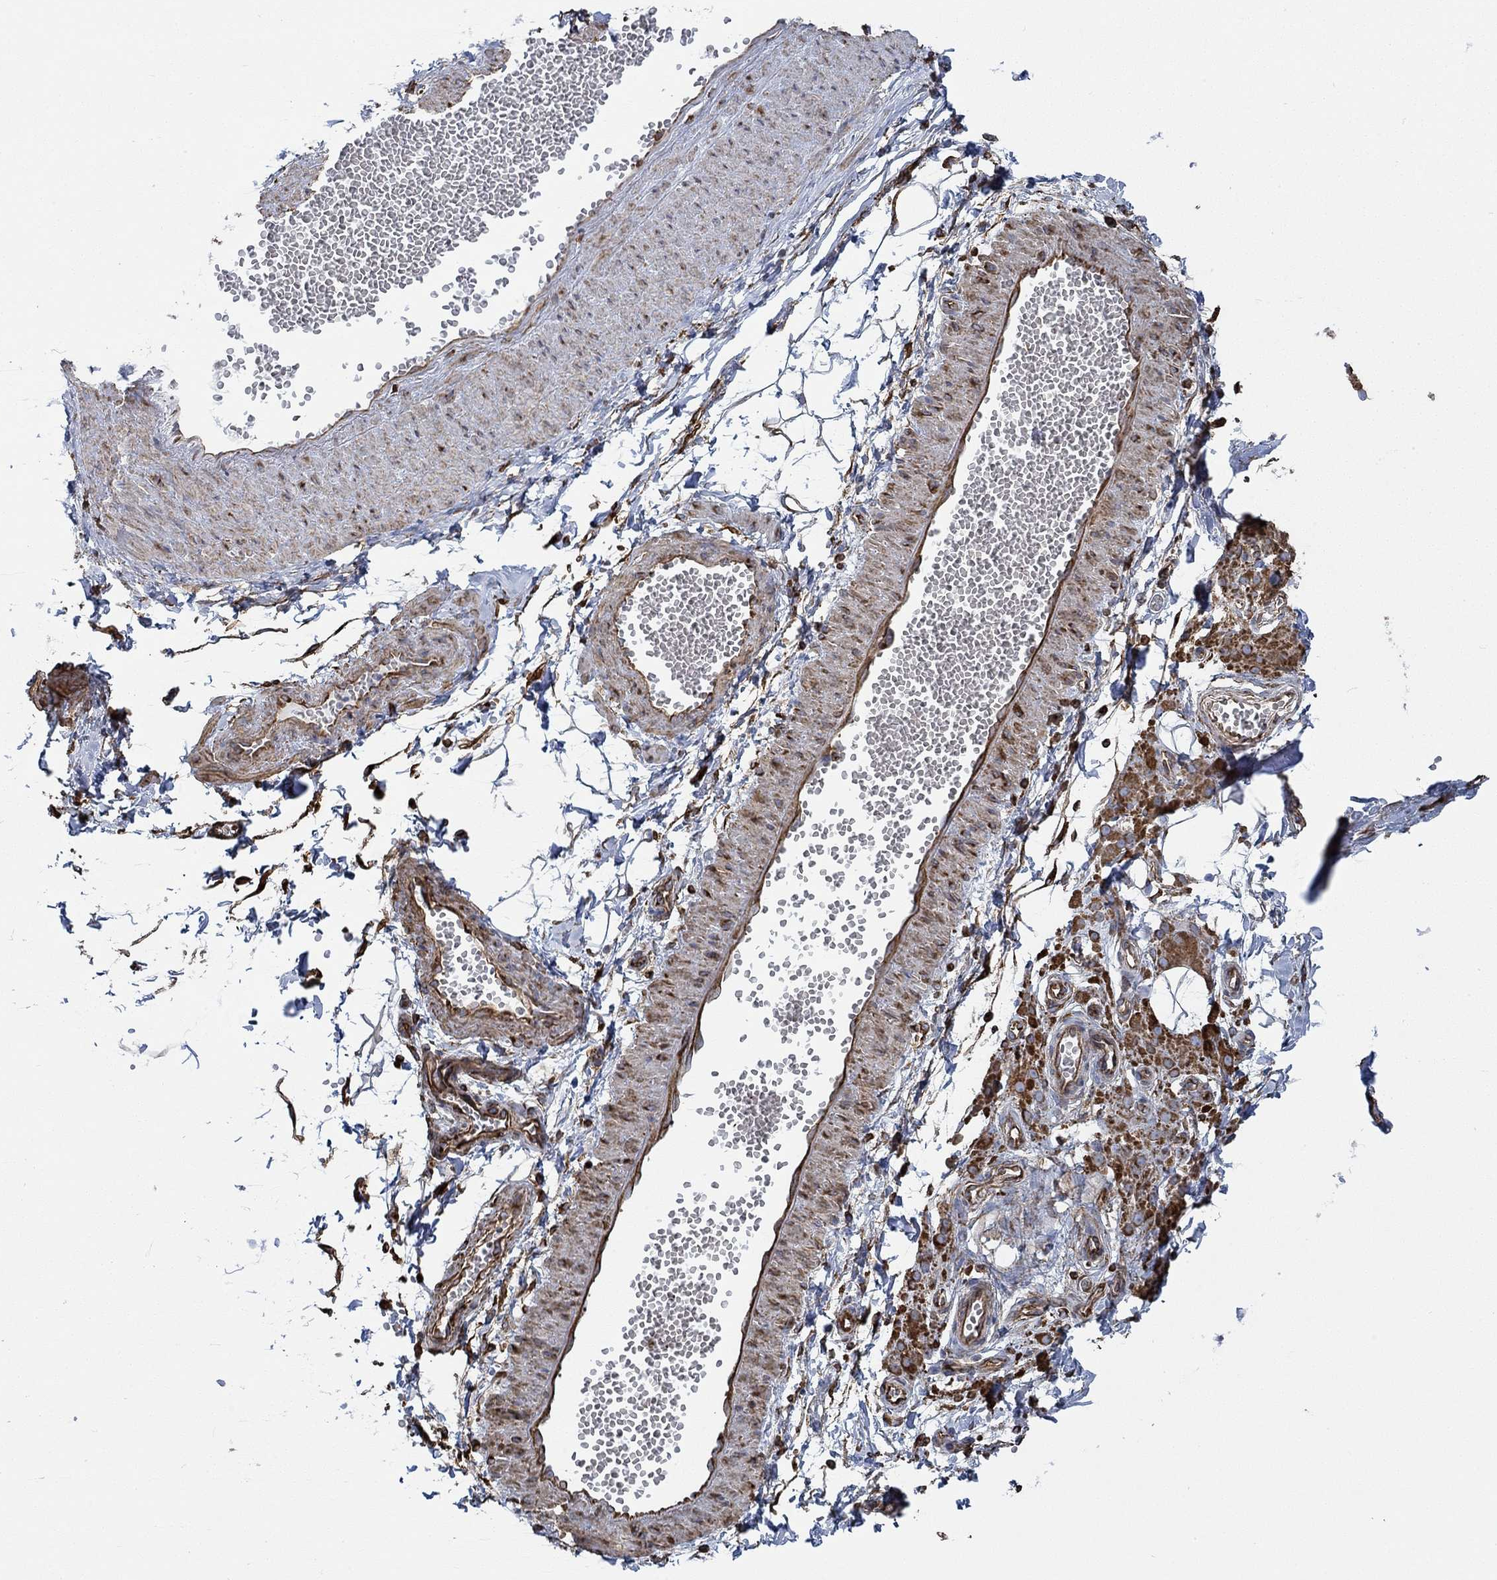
{"staining": {"intensity": "negative", "quantity": "none", "location": "none"}, "tissue": "adipose tissue", "cell_type": "Adipocytes", "image_type": "normal", "snomed": [{"axis": "morphology", "description": "Normal tissue, NOS"}, {"axis": "topography", "description": "Smooth muscle"}, {"axis": "topography", "description": "Peripheral nerve tissue"}], "caption": "DAB (3,3'-diaminobenzidine) immunohistochemical staining of benign human adipose tissue displays no significant positivity in adipocytes. The staining was performed using DAB (3,3'-diaminobenzidine) to visualize the protein expression in brown, while the nuclei were stained in blue with hematoxylin (Magnification: 20x).", "gene": "STC2", "patient": {"sex": "male", "age": 22}}